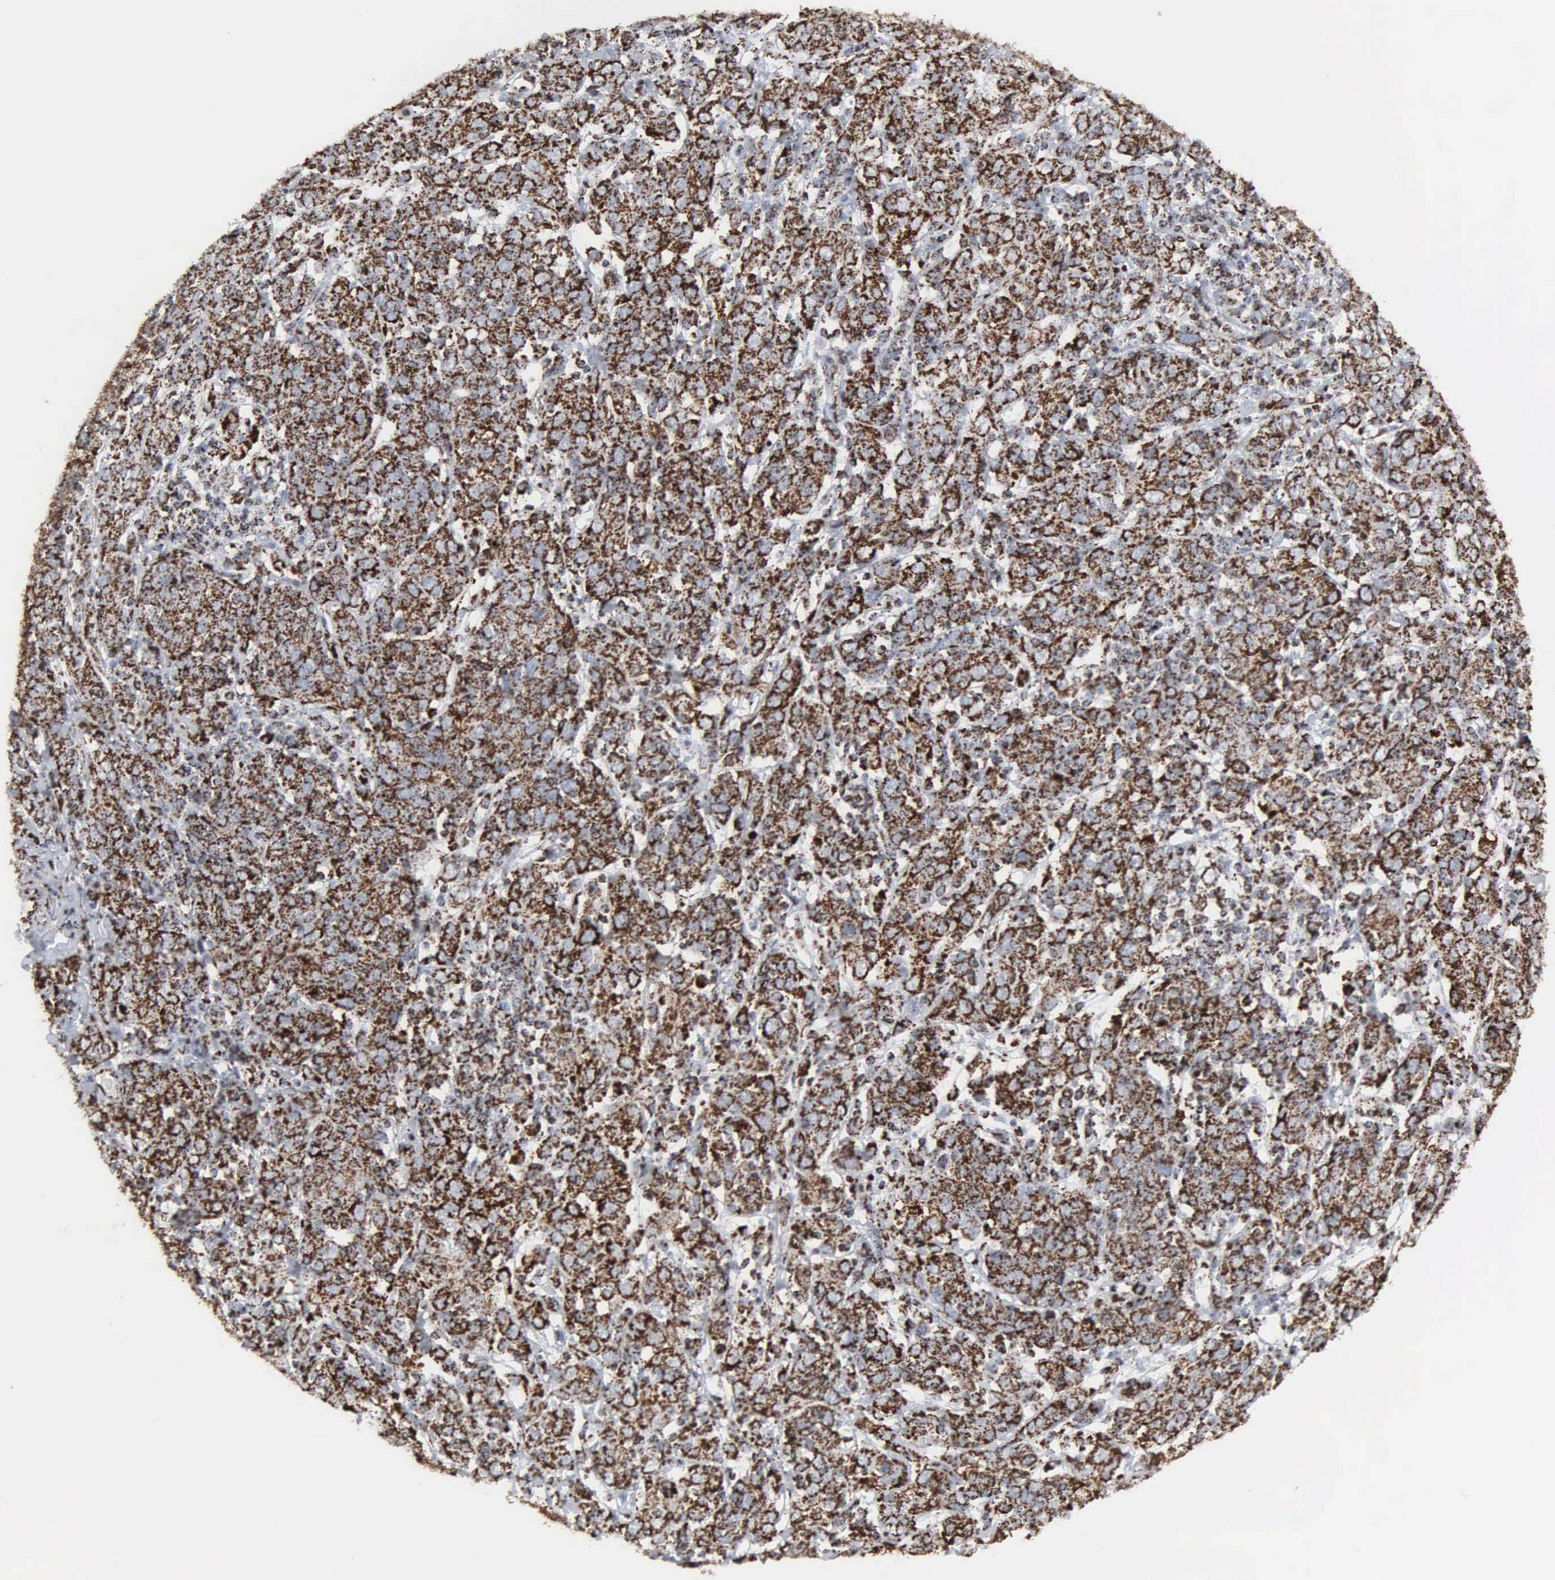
{"staining": {"intensity": "strong", "quantity": ">75%", "location": "cytoplasmic/membranous"}, "tissue": "cervical cancer", "cell_type": "Tumor cells", "image_type": "cancer", "snomed": [{"axis": "morphology", "description": "Normal tissue, NOS"}, {"axis": "morphology", "description": "Squamous cell carcinoma, NOS"}, {"axis": "topography", "description": "Cervix"}], "caption": "Protein staining by immunohistochemistry (IHC) shows strong cytoplasmic/membranous expression in about >75% of tumor cells in squamous cell carcinoma (cervical).", "gene": "HSPA9", "patient": {"sex": "female", "age": 67}}